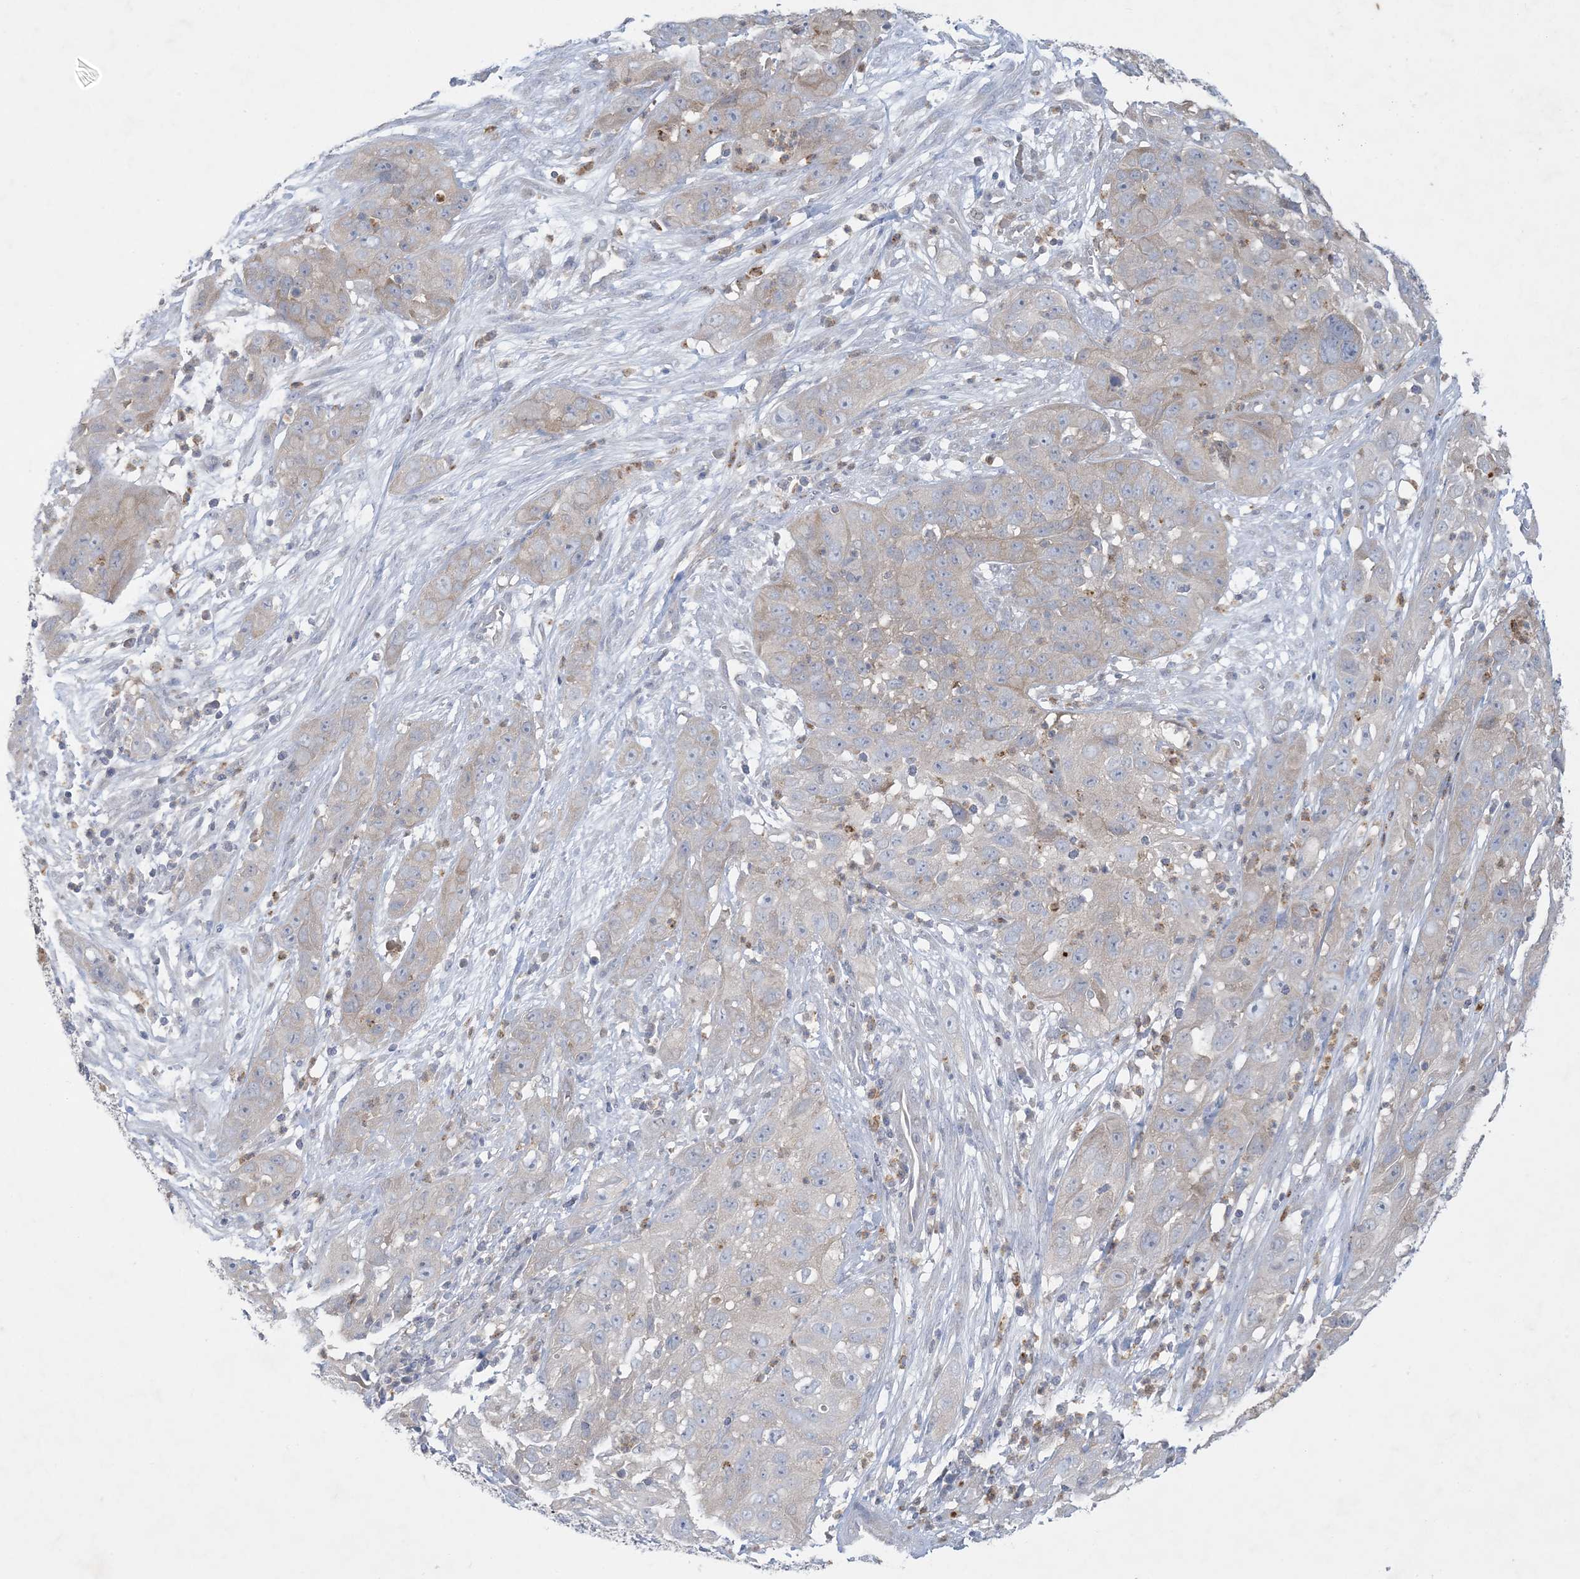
{"staining": {"intensity": "weak", "quantity": "<25%", "location": "cytoplasmic/membranous"}, "tissue": "cervical cancer", "cell_type": "Tumor cells", "image_type": "cancer", "snomed": [{"axis": "morphology", "description": "Squamous cell carcinoma, NOS"}, {"axis": "topography", "description": "Cervix"}], "caption": "An image of human cervical squamous cell carcinoma is negative for staining in tumor cells.", "gene": "KIF3A", "patient": {"sex": "female", "age": 32}}